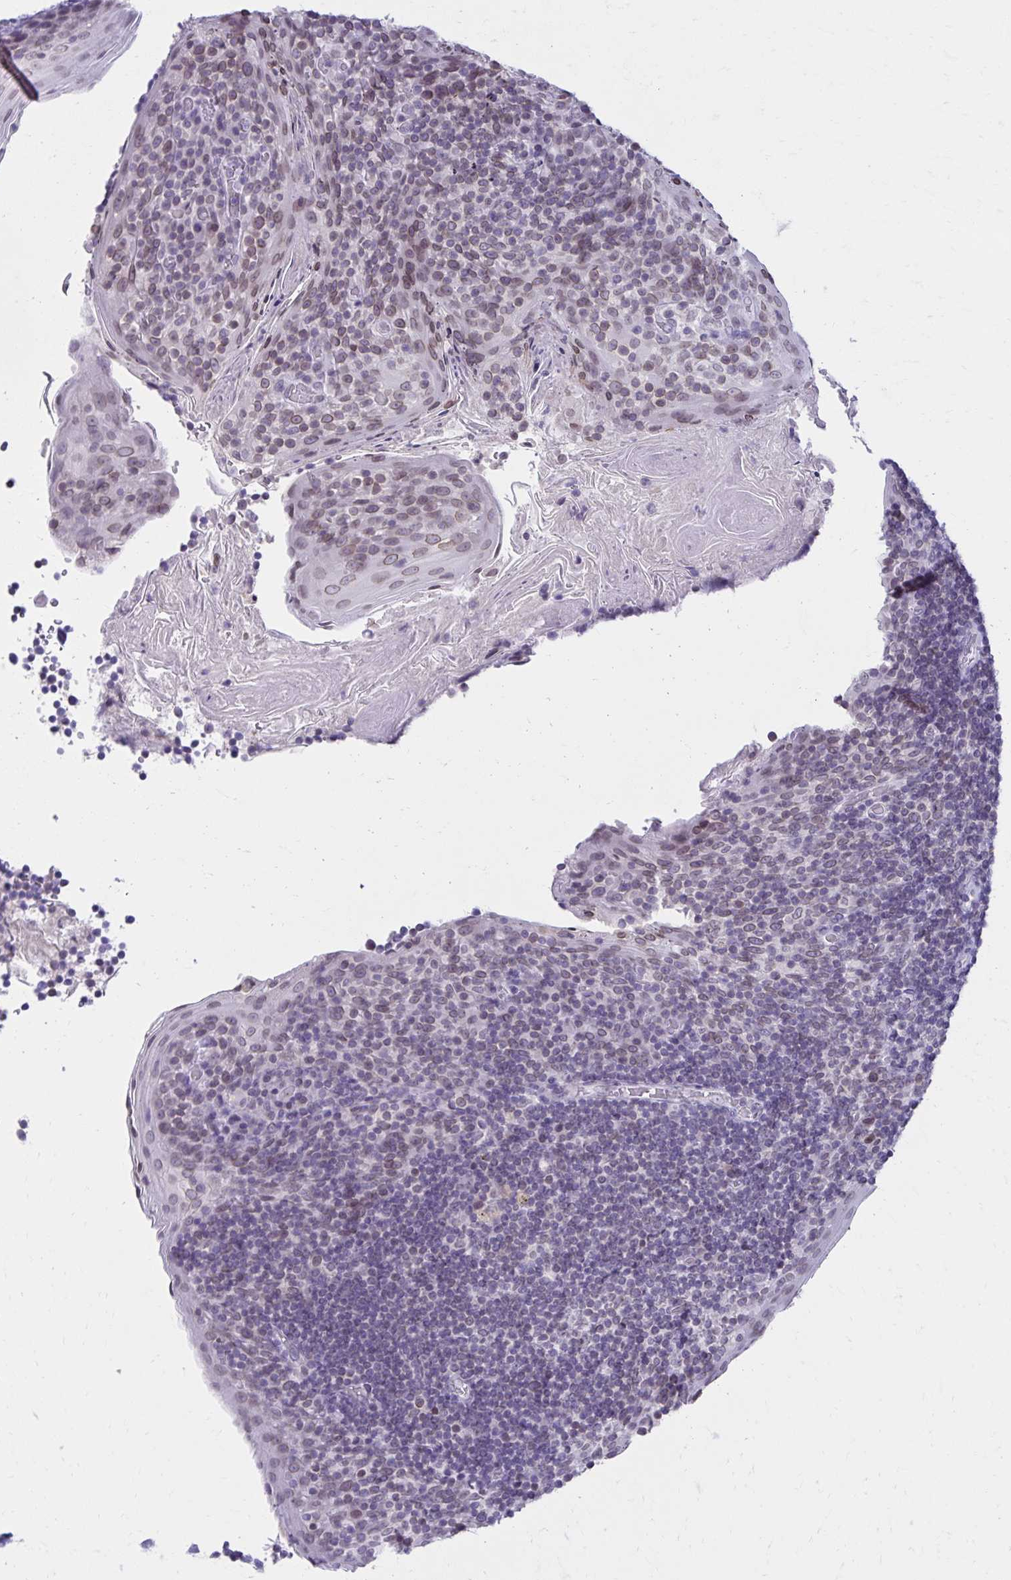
{"staining": {"intensity": "negative", "quantity": "none", "location": "none"}, "tissue": "tonsil", "cell_type": "Germinal center cells", "image_type": "normal", "snomed": [{"axis": "morphology", "description": "Normal tissue, NOS"}, {"axis": "topography", "description": "Tonsil"}], "caption": "This image is of benign tonsil stained with immunohistochemistry to label a protein in brown with the nuclei are counter-stained blue. There is no positivity in germinal center cells. The staining was performed using DAB (3,3'-diaminobenzidine) to visualize the protein expression in brown, while the nuclei were stained in blue with hematoxylin (Magnification: 20x).", "gene": "FAM166C", "patient": {"sex": "female", "age": 10}}